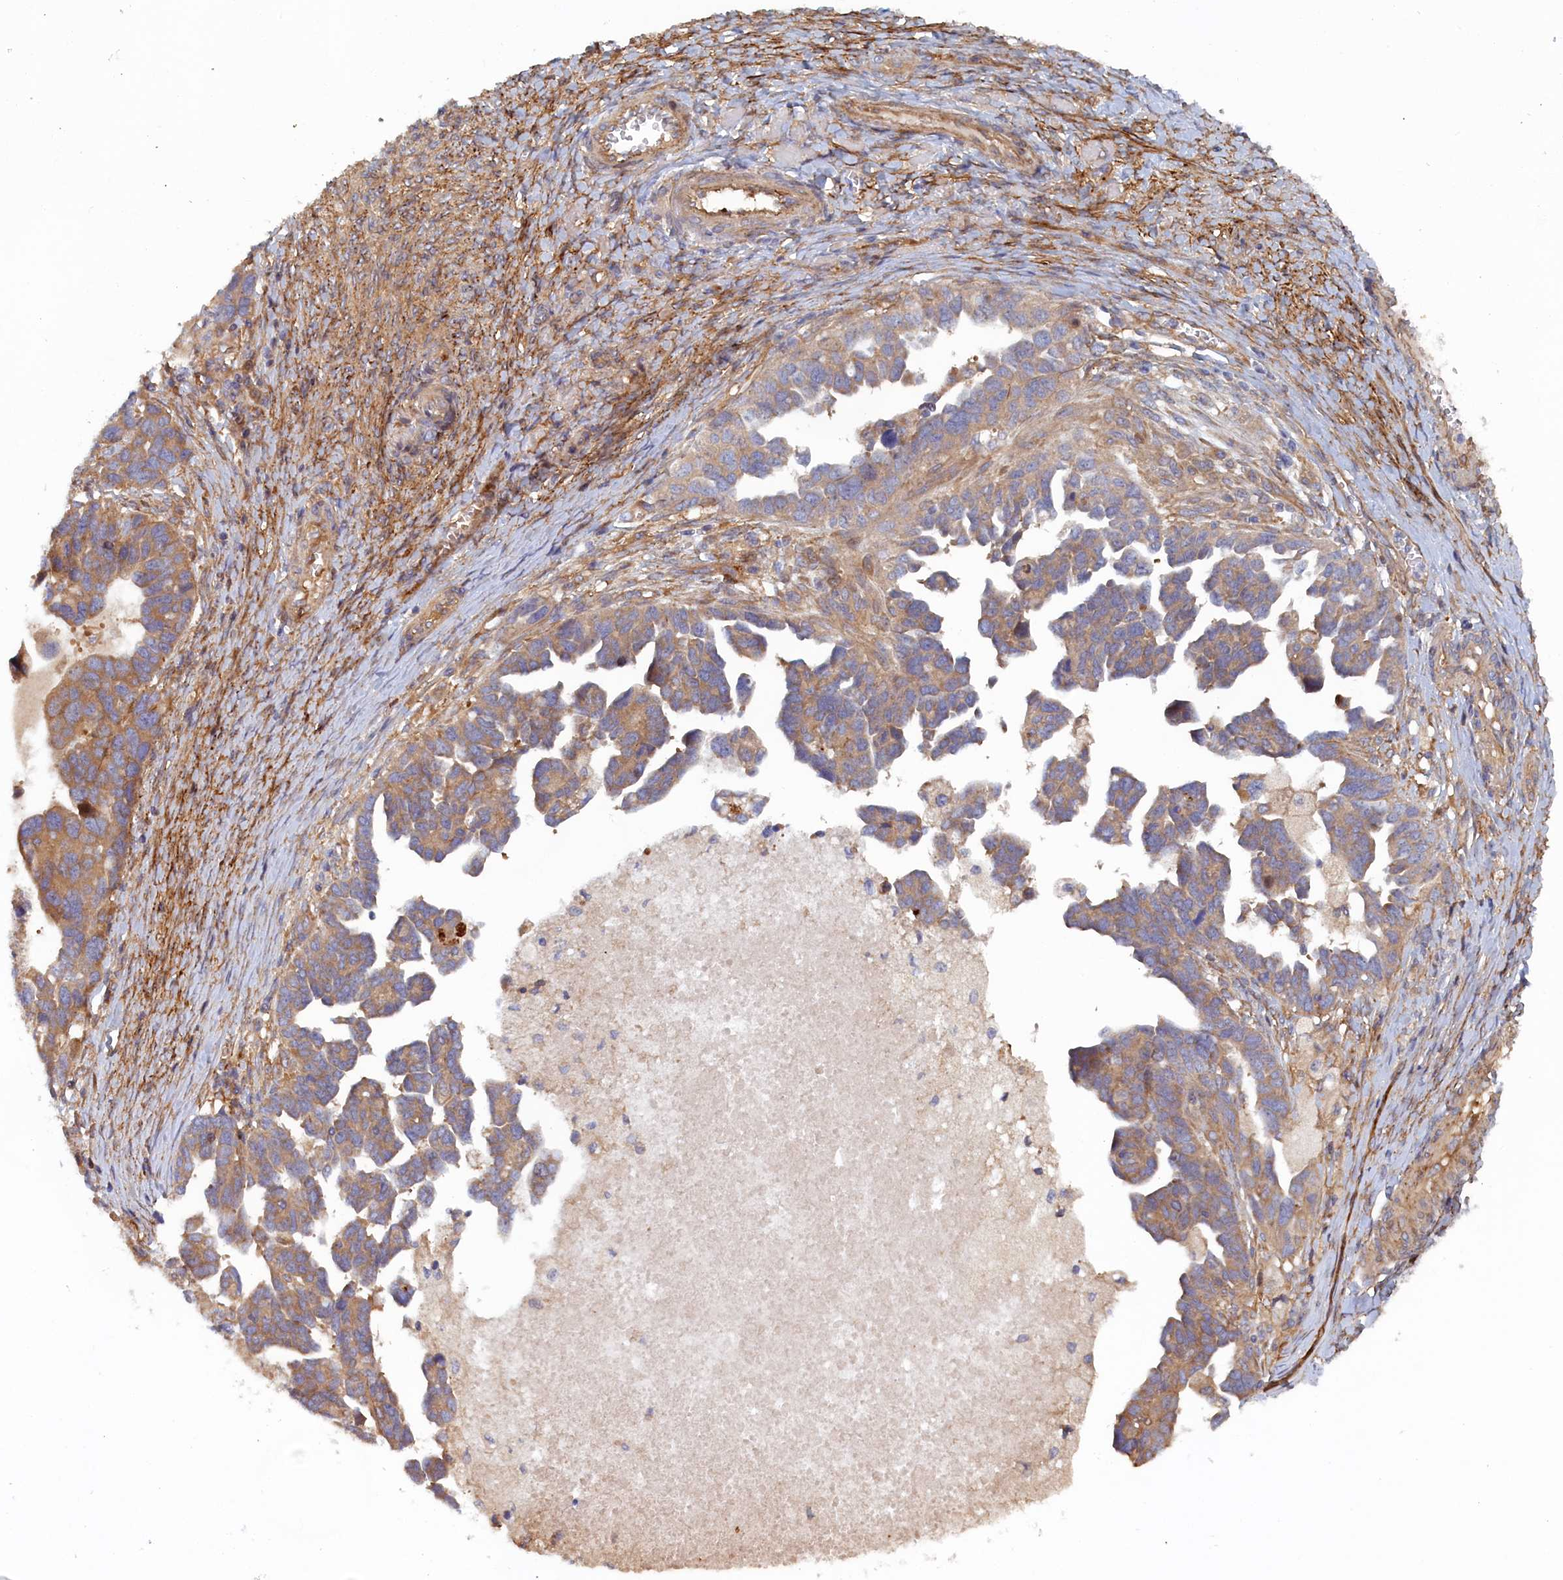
{"staining": {"intensity": "moderate", "quantity": ">75%", "location": "cytoplasmic/membranous"}, "tissue": "ovarian cancer", "cell_type": "Tumor cells", "image_type": "cancer", "snomed": [{"axis": "morphology", "description": "Cystadenocarcinoma, serous, NOS"}, {"axis": "topography", "description": "Ovary"}], "caption": "IHC of ovarian cancer (serous cystadenocarcinoma) shows medium levels of moderate cytoplasmic/membranous positivity in about >75% of tumor cells. Immunohistochemistry stains the protein in brown and the nuclei are stained blue.", "gene": "TMEM196", "patient": {"sex": "female", "age": 54}}